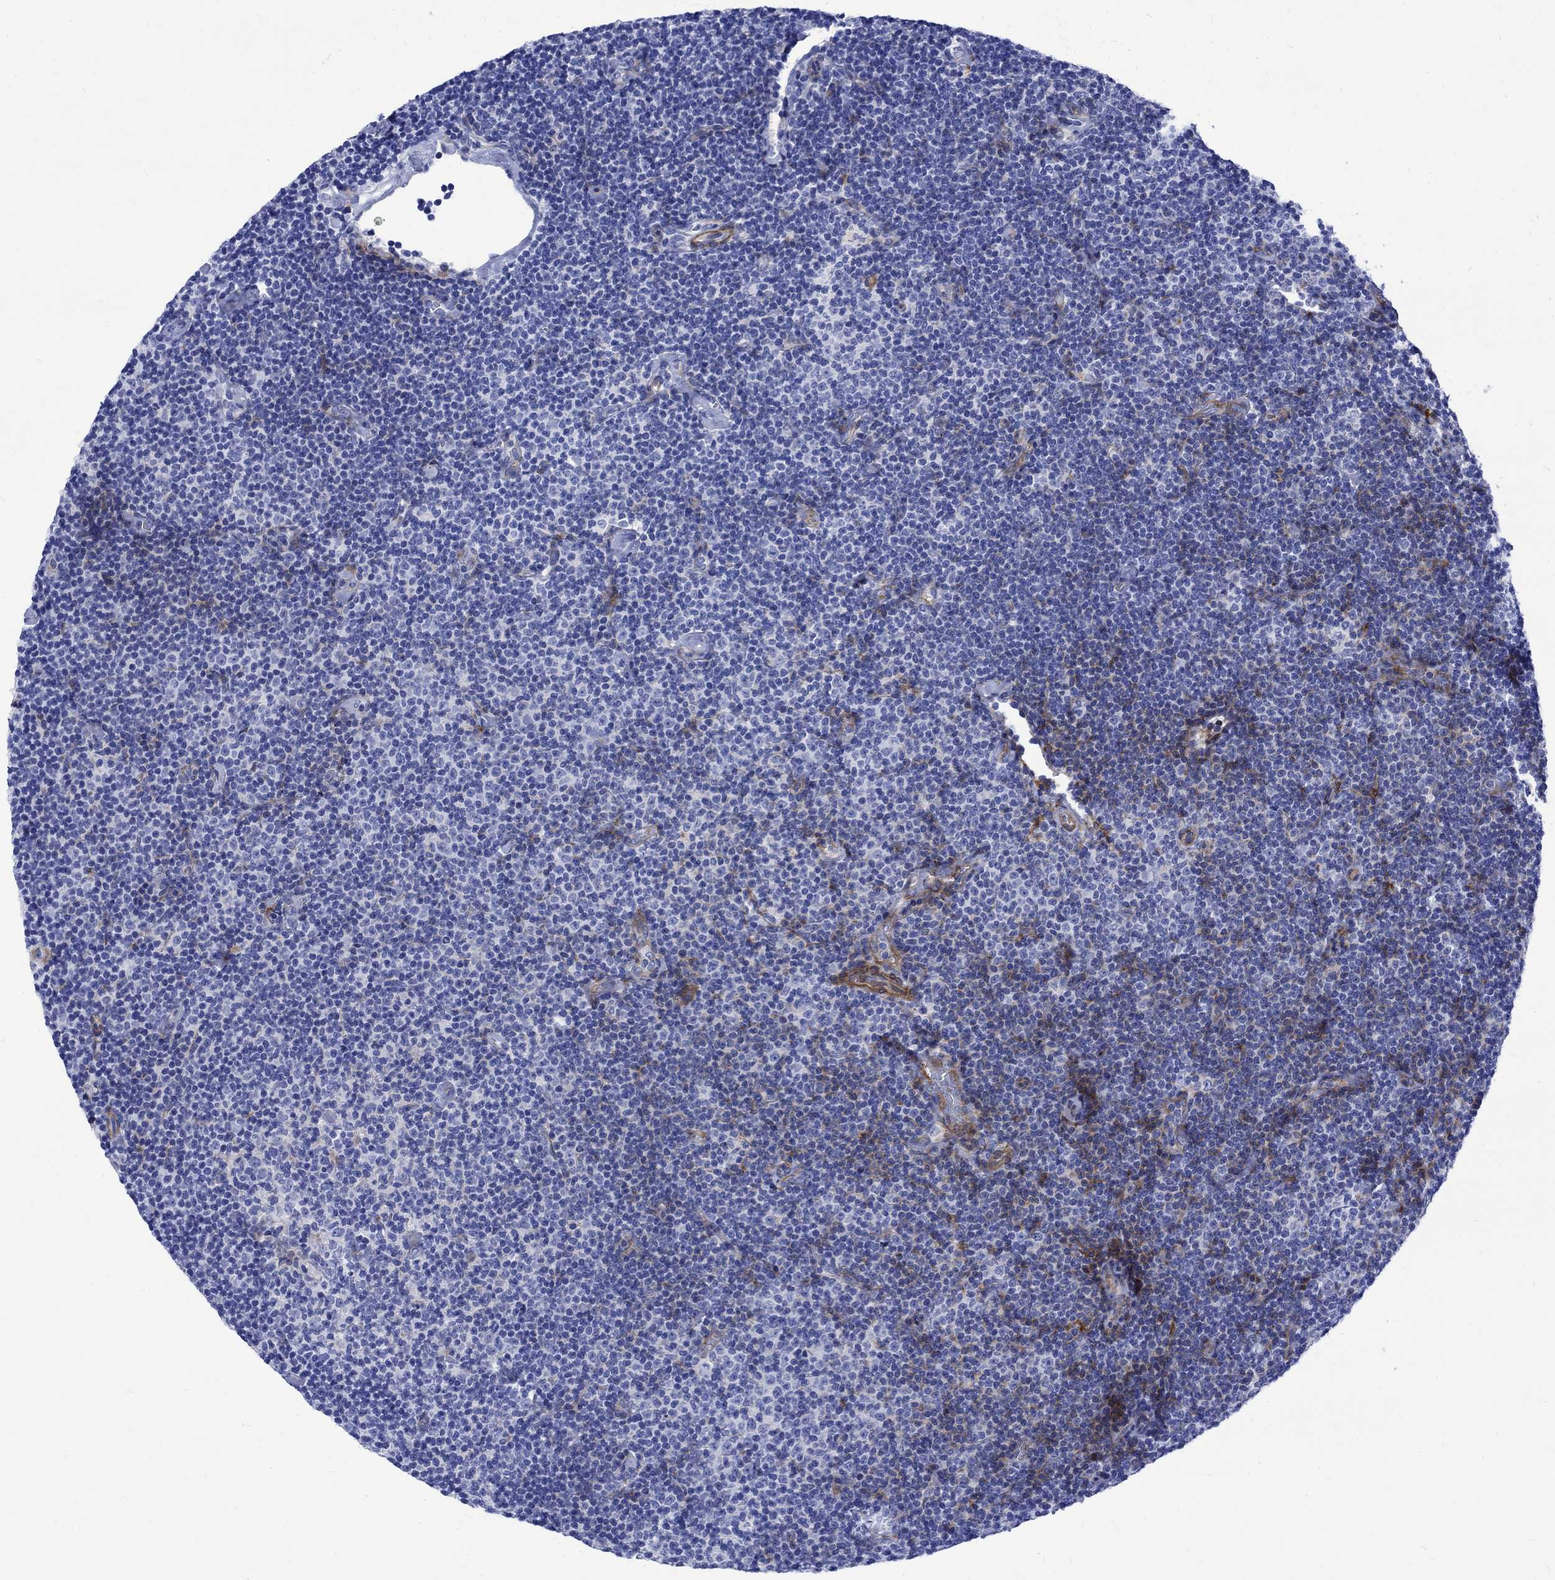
{"staining": {"intensity": "negative", "quantity": "none", "location": "none"}, "tissue": "lymphoma", "cell_type": "Tumor cells", "image_type": "cancer", "snomed": [{"axis": "morphology", "description": "Malignant lymphoma, non-Hodgkin's type, Low grade"}, {"axis": "topography", "description": "Lymph node"}], "caption": "Immunohistochemistry (IHC) image of neoplastic tissue: low-grade malignant lymphoma, non-Hodgkin's type stained with DAB shows no significant protein staining in tumor cells.", "gene": "PARVB", "patient": {"sex": "male", "age": 81}}